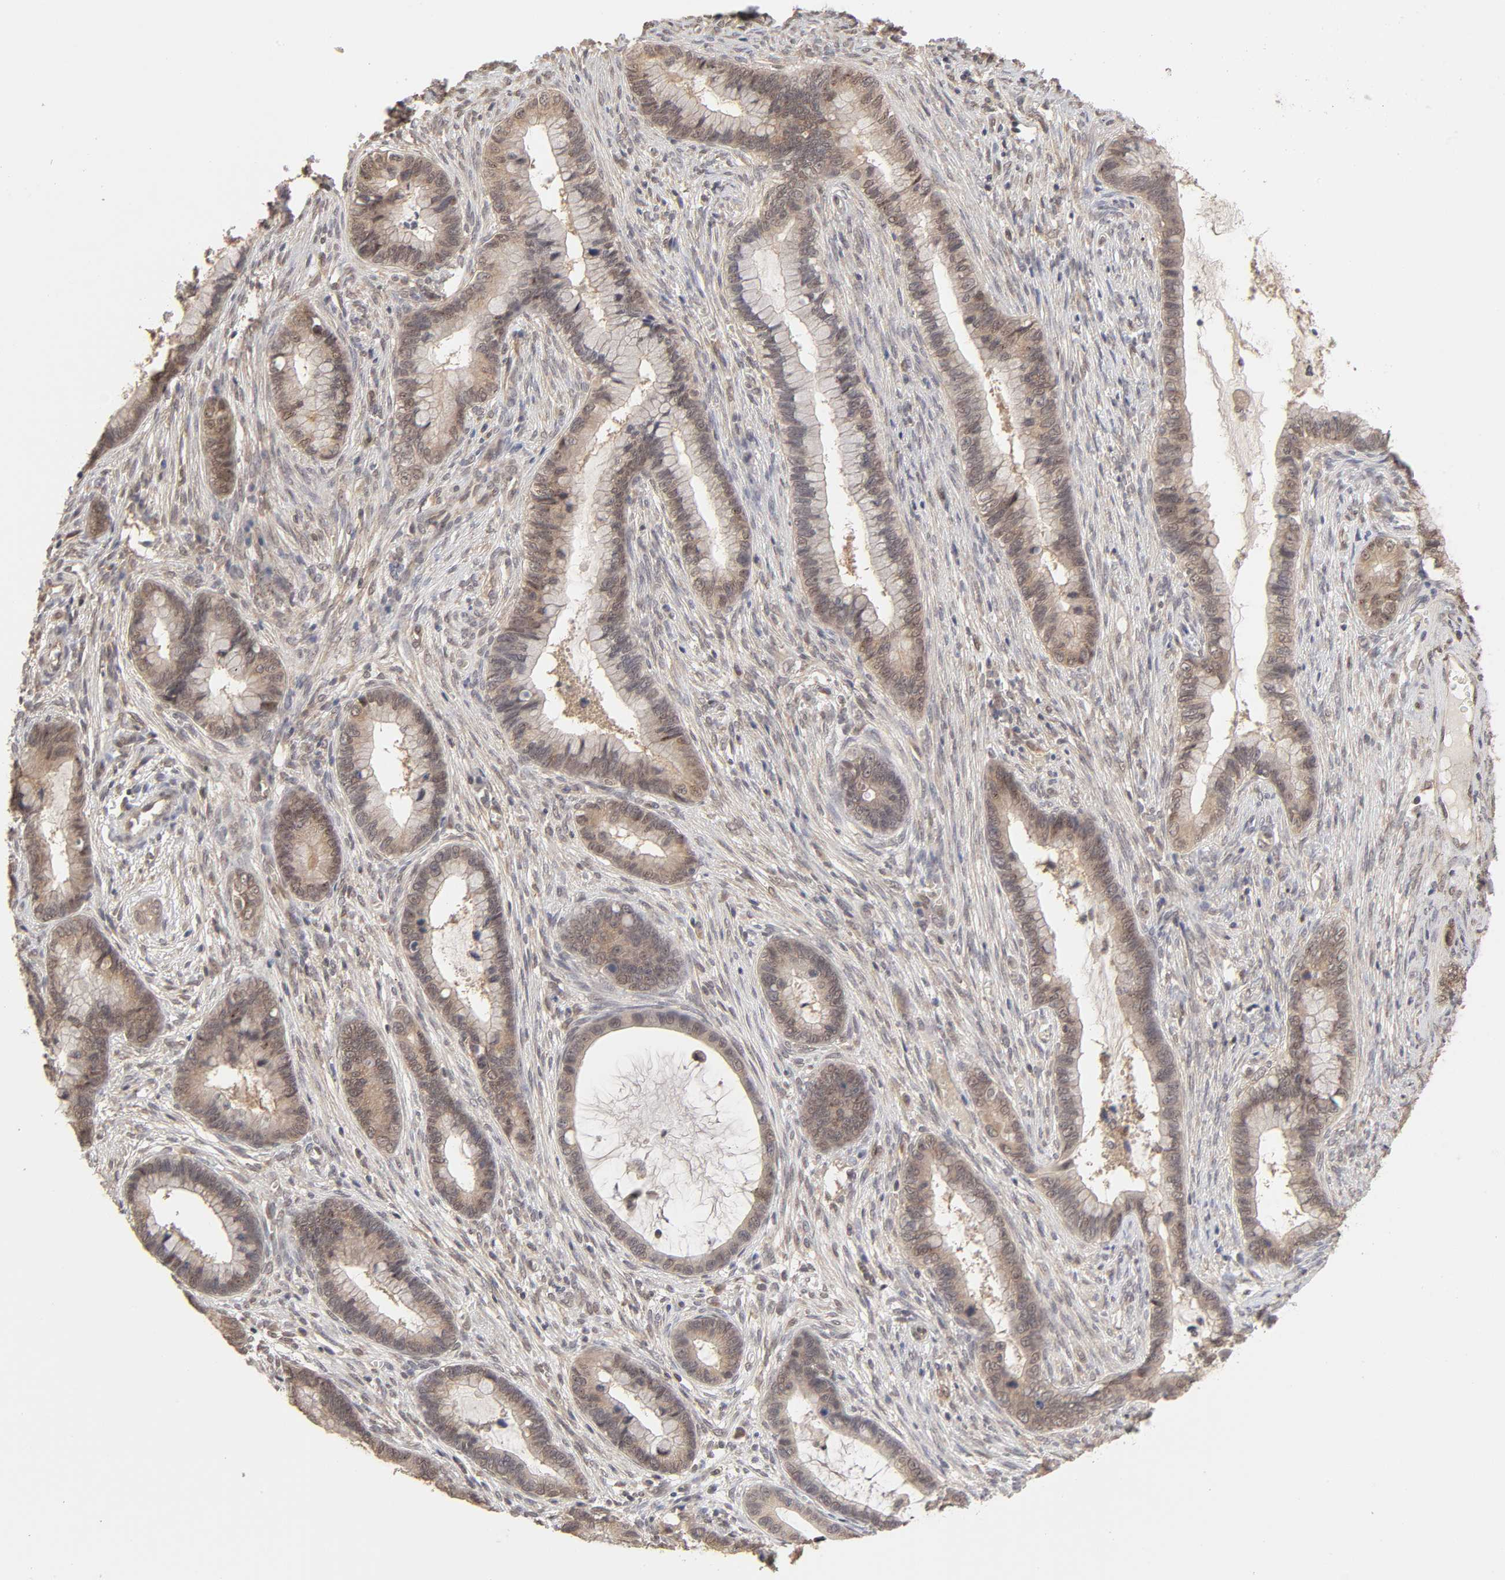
{"staining": {"intensity": "weak", "quantity": "25%-75%", "location": "cytoplasmic/membranous"}, "tissue": "cervical cancer", "cell_type": "Tumor cells", "image_type": "cancer", "snomed": [{"axis": "morphology", "description": "Adenocarcinoma, NOS"}, {"axis": "topography", "description": "Cervix"}], "caption": "DAB (3,3'-diaminobenzidine) immunohistochemical staining of human cervical adenocarcinoma demonstrates weak cytoplasmic/membranous protein positivity in approximately 25%-75% of tumor cells.", "gene": "MAPK1", "patient": {"sex": "female", "age": 44}}